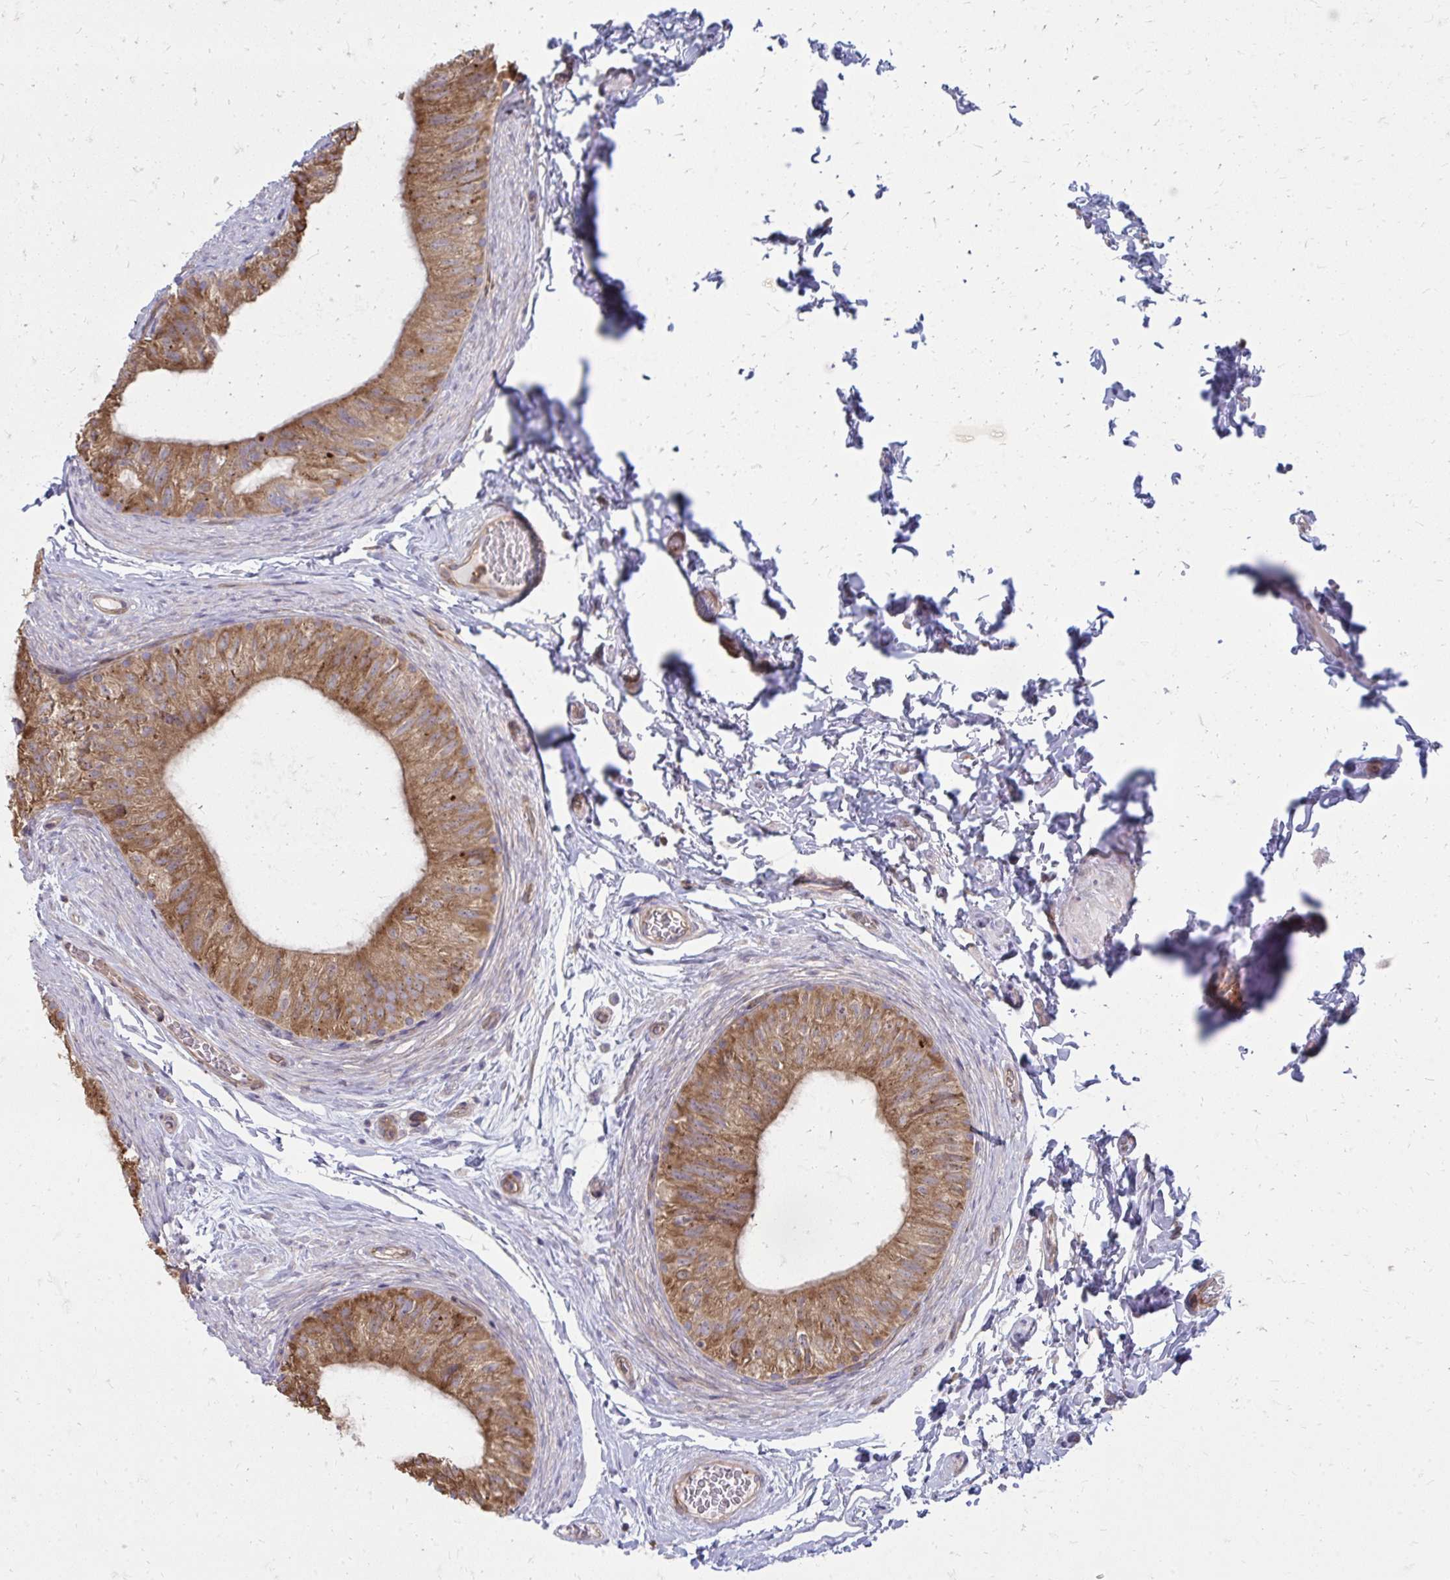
{"staining": {"intensity": "moderate", "quantity": ">75%", "location": "cytoplasmic/membranous"}, "tissue": "epididymis", "cell_type": "Glandular cells", "image_type": "normal", "snomed": [{"axis": "morphology", "description": "Normal tissue, NOS"}, {"axis": "topography", "description": "Epididymis, spermatic cord, NOS"}, {"axis": "topography", "description": "Epididymis"}], "caption": "Epididymis stained with DAB IHC reveals medium levels of moderate cytoplasmic/membranous staining in approximately >75% of glandular cells. The staining was performed using DAB (3,3'-diaminobenzidine) to visualize the protein expression in brown, while the nuclei were stained in blue with hematoxylin (Magnification: 20x).", "gene": "ASAP1", "patient": {"sex": "male", "age": 31}}